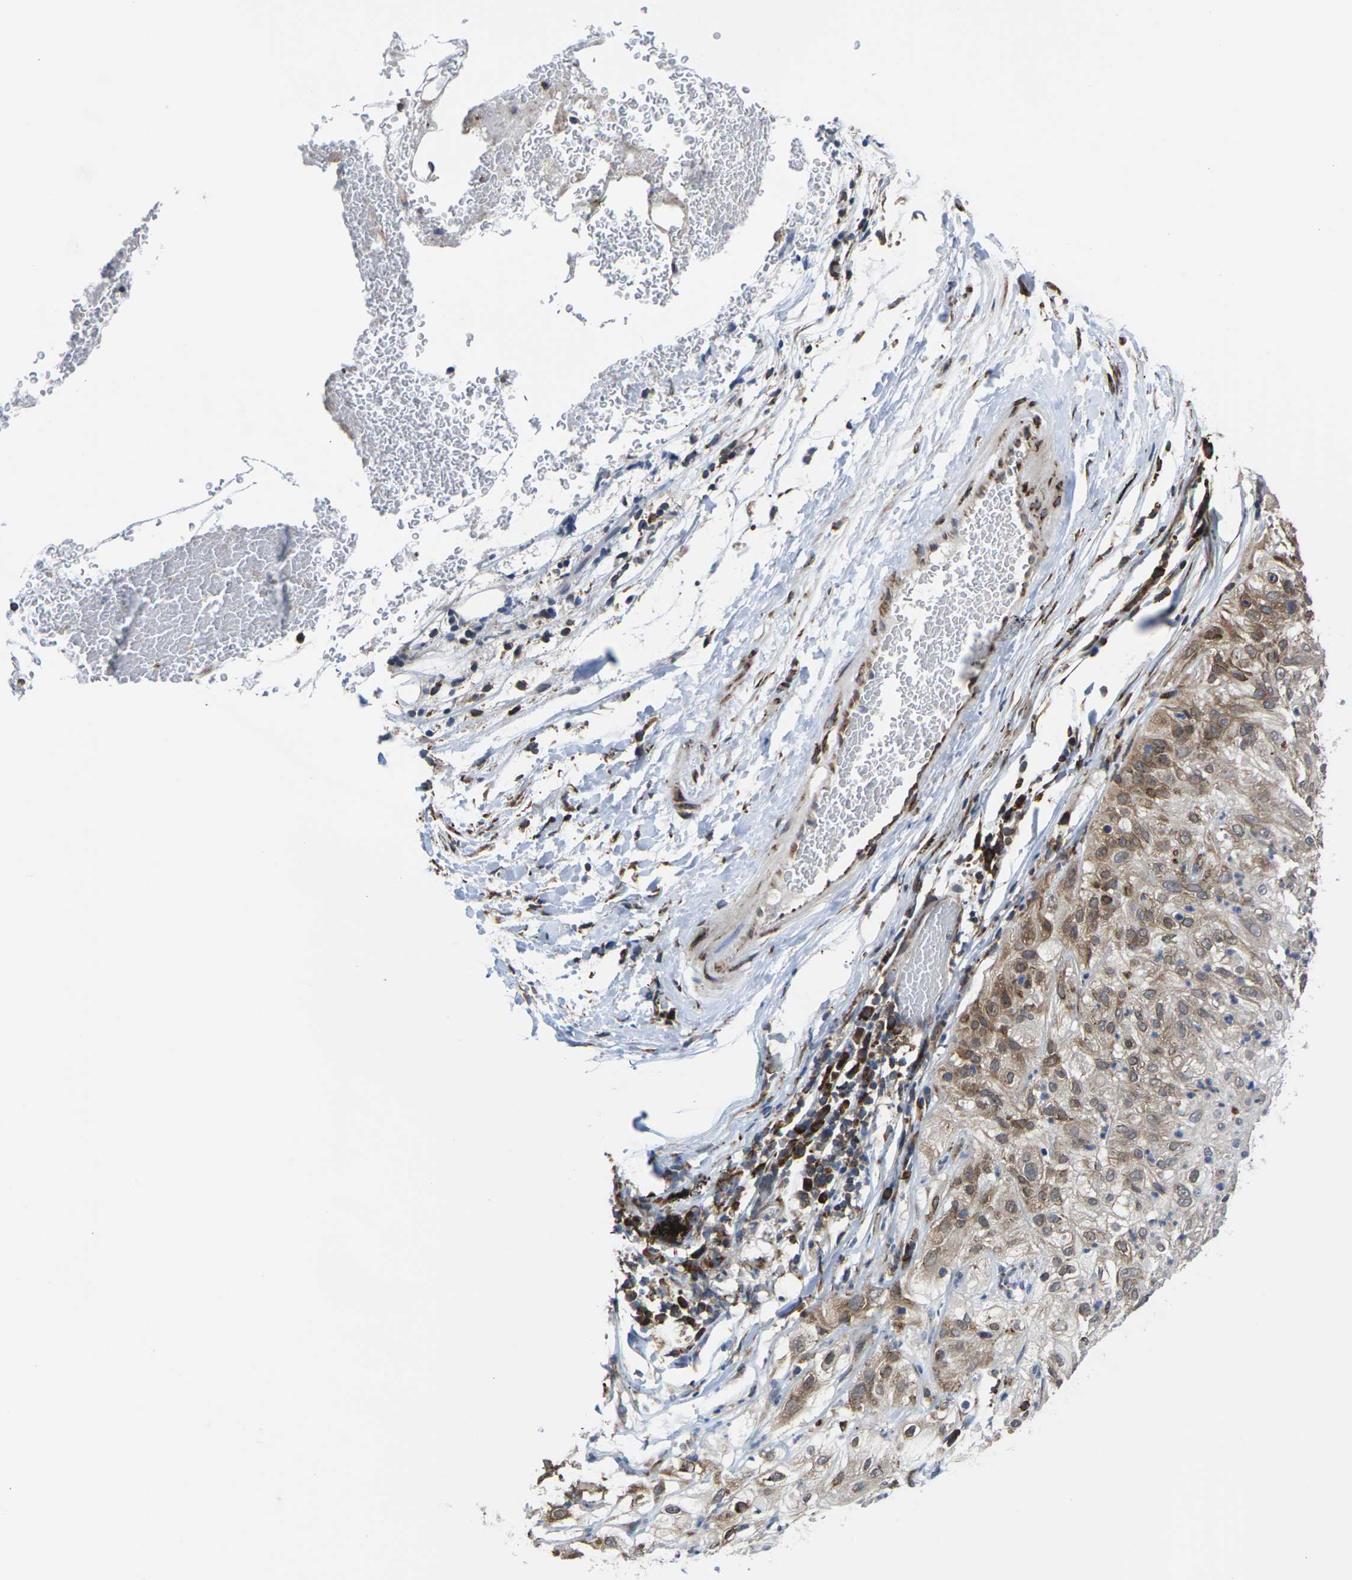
{"staining": {"intensity": "moderate", "quantity": ">75%", "location": "cytoplasmic/membranous"}, "tissue": "lung cancer", "cell_type": "Tumor cells", "image_type": "cancer", "snomed": [{"axis": "morphology", "description": "Inflammation, NOS"}, {"axis": "morphology", "description": "Squamous cell carcinoma, NOS"}, {"axis": "topography", "description": "Lymph node"}, {"axis": "topography", "description": "Soft tissue"}, {"axis": "topography", "description": "Lung"}], "caption": "Tumor cells display medium levels of moderate cytoplasmic/membranous staining in about >75% of cells in human lung cancer (squamous cell carcinoma).", "gene": "PDZK1IP1", "patient": {"sex": "male", "age": 66}}